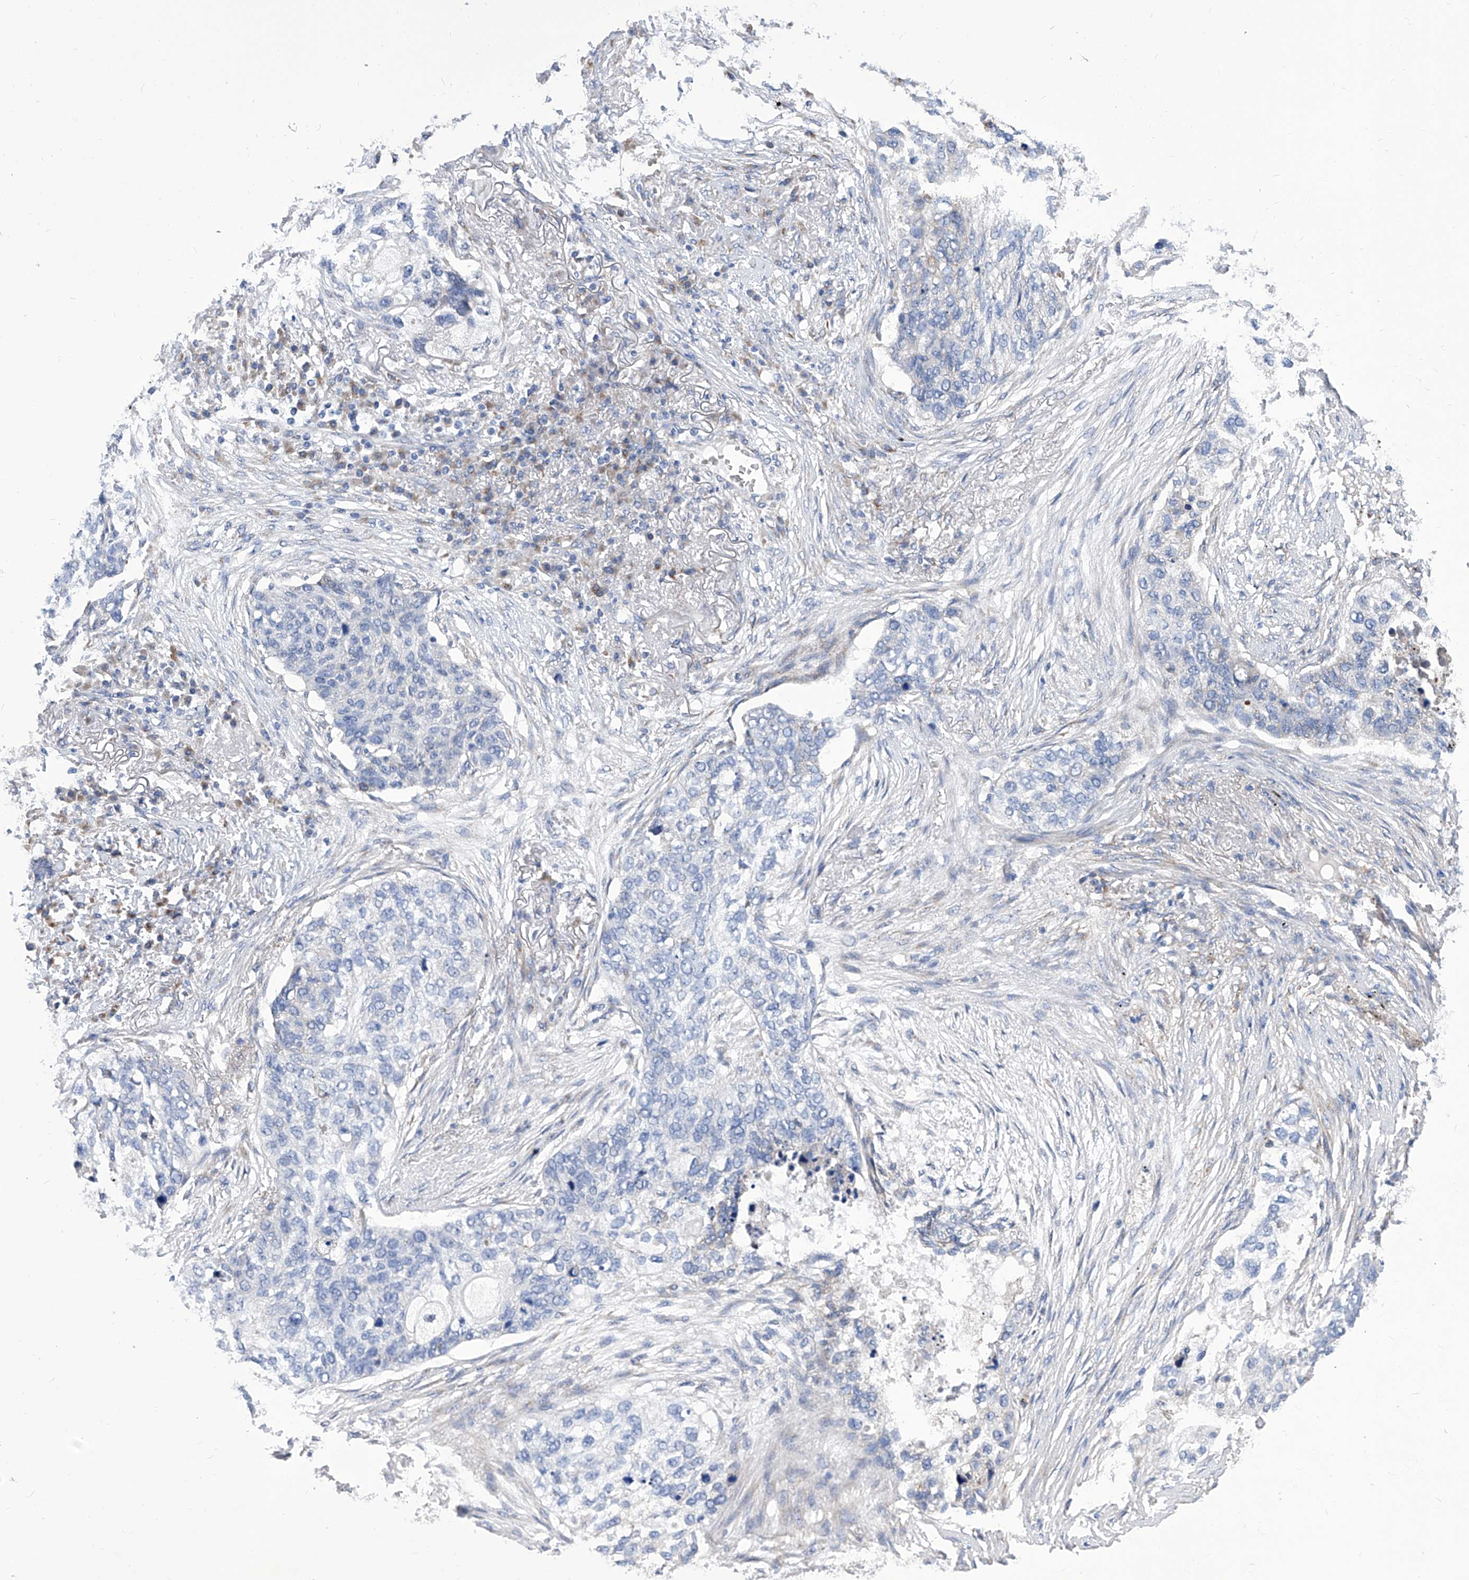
{"staining": {"intensity": "negative", "quantity": "none", "location": "none"}, "tissue": "lung cancer", "cell_type": "Tumor cells", "image_type": "cancer", "snomed": [{"axis": "morphology", "description": "Squamous cell carcinoma, NOS"}, {"axis": "topography", "description": "Lung"}], "caption": "Photomicrograph shows no significant protein staining in tumor cells of lung cancer.", "gene": "TJAP1", "patient": {"sex": "female", "age": 63}}